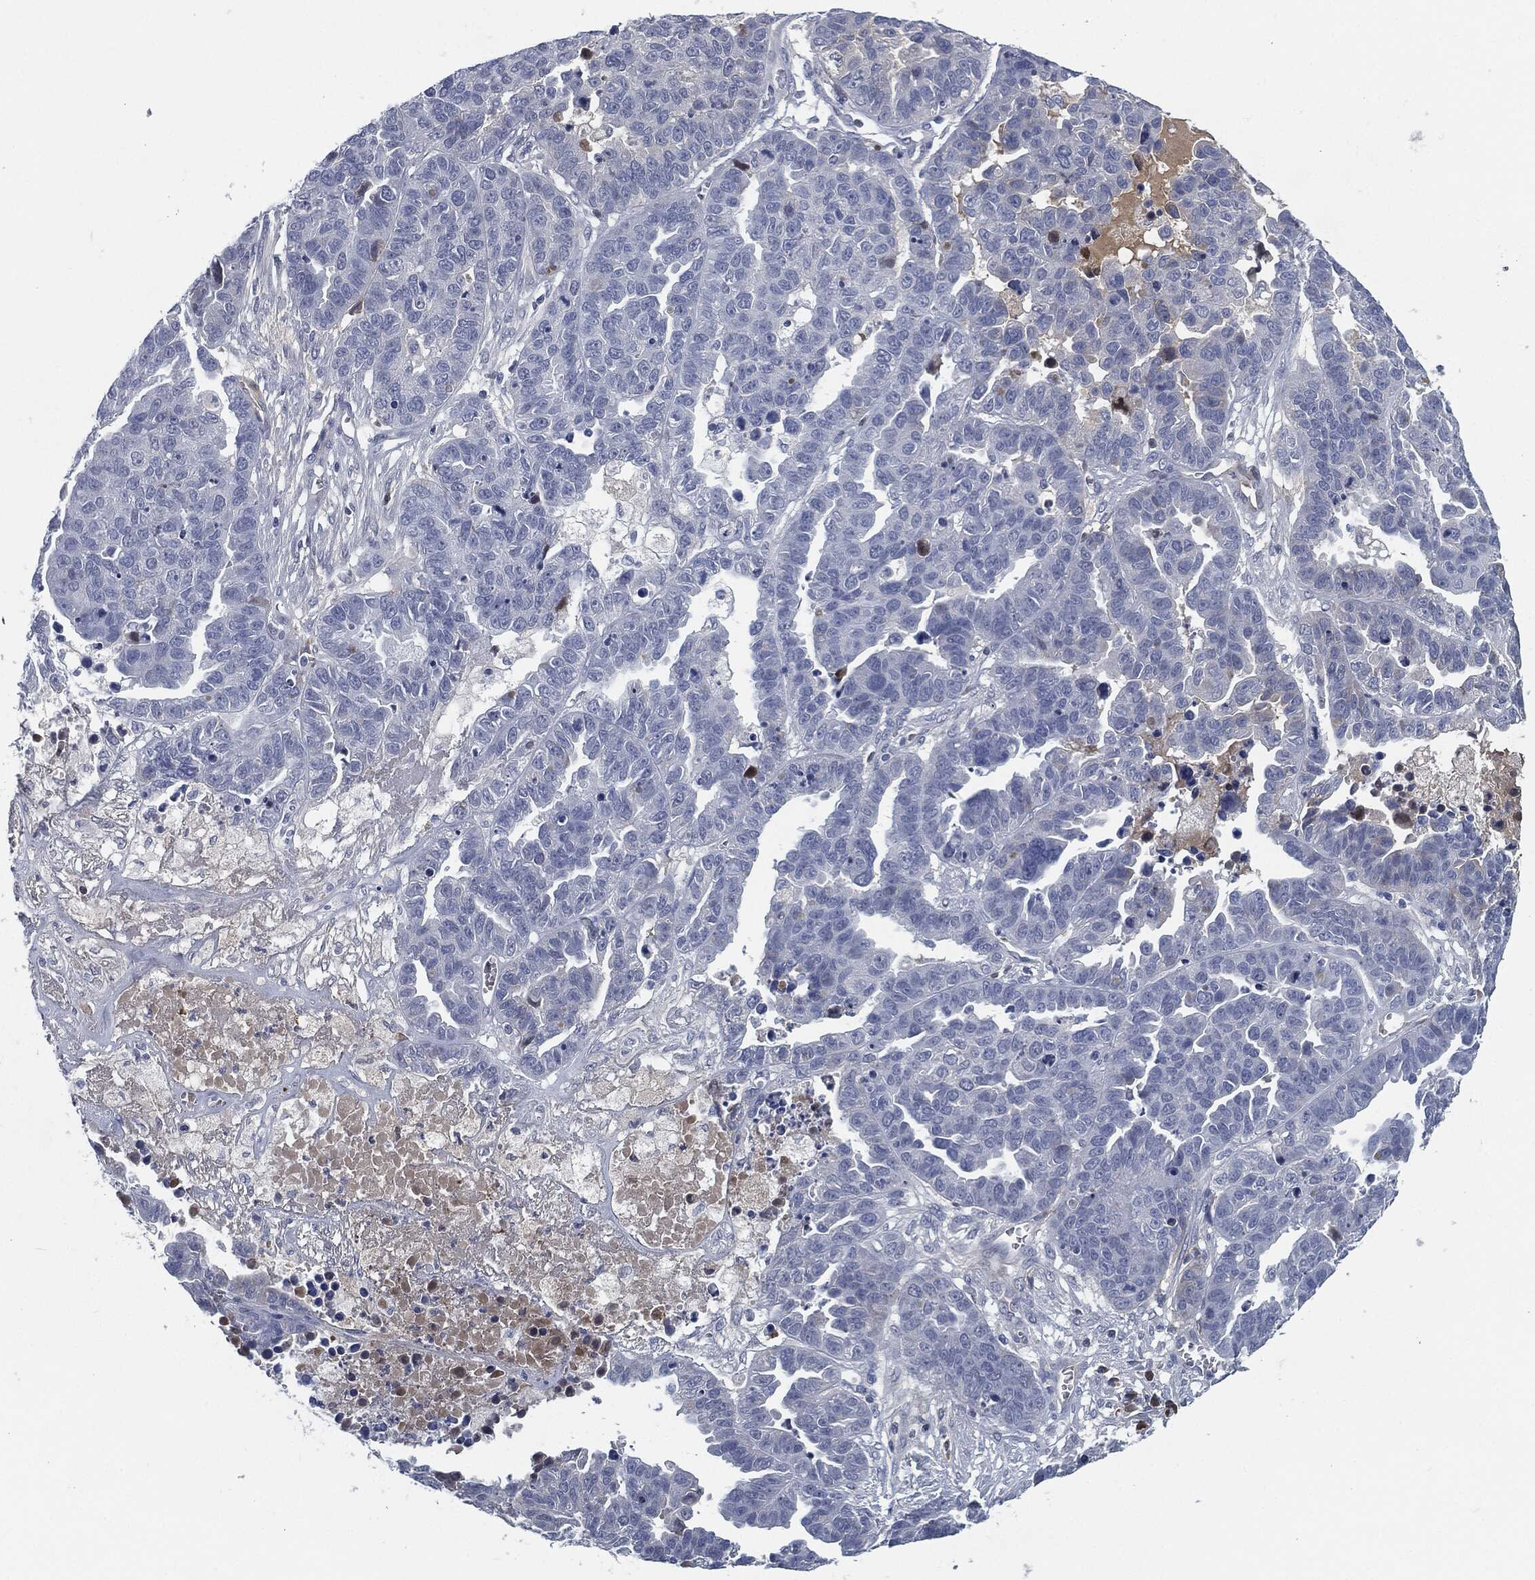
{"staining": {"intensity": "negative", "quantity": "none", "location": "none"}, "tissue": "ovarian cancer", "cell_type": "Tumor cells", "image_type": "cancer", "snomed": [{"axis": "morphology", "description": "Cystadenocarcinoma, serous, NOS"}, {"axis": "topography", "description": "Ovary"}], "caption": "Human ovarian cancer (serous cystadenocarcinoma) stained for a protein using immunohistochemistry (IHC) displays no positivity in tumor cells.", "gene": "MST1", "patient": {"sex": "female", "age": 87}}